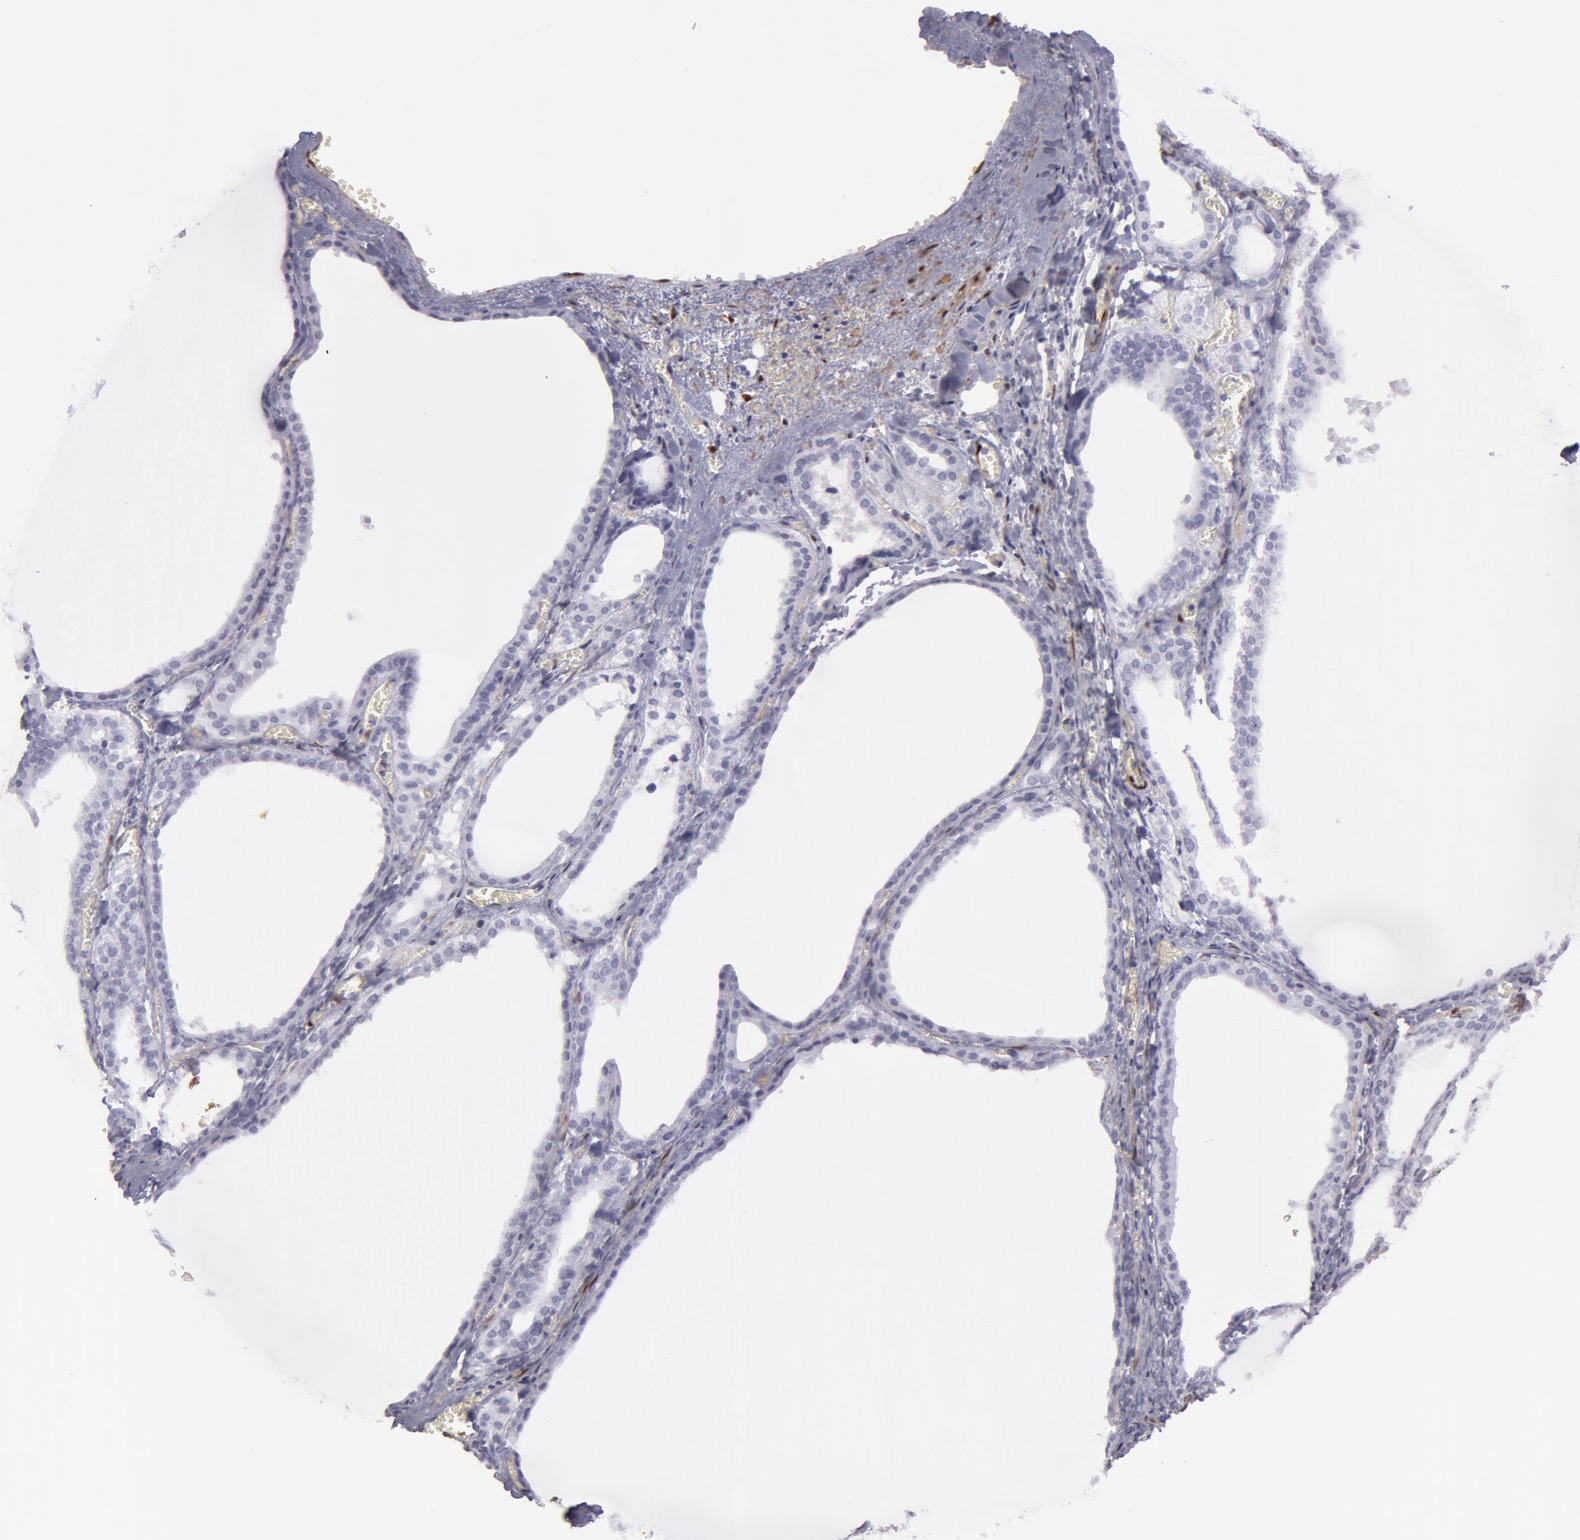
{"staining": {"intensity": "negative", "quantity": "none", "location": "none"}, "tissue": "thyroid gland", "cell_type": "Glandular cells", "image_type": "normal", "snomed": [{"axis": "morphology", "description": "Normal tissue, NOS"}, {"axis": "topography", "description": "Thyroid gland"}], "caption": "Immunohistochemistry (IHC) image of benign human thyroid gland stained for a protein (brown), which shows no expression in glandular cells.", "gene": "TAGLN", "patient": {"sex": "female", "age": 55}}